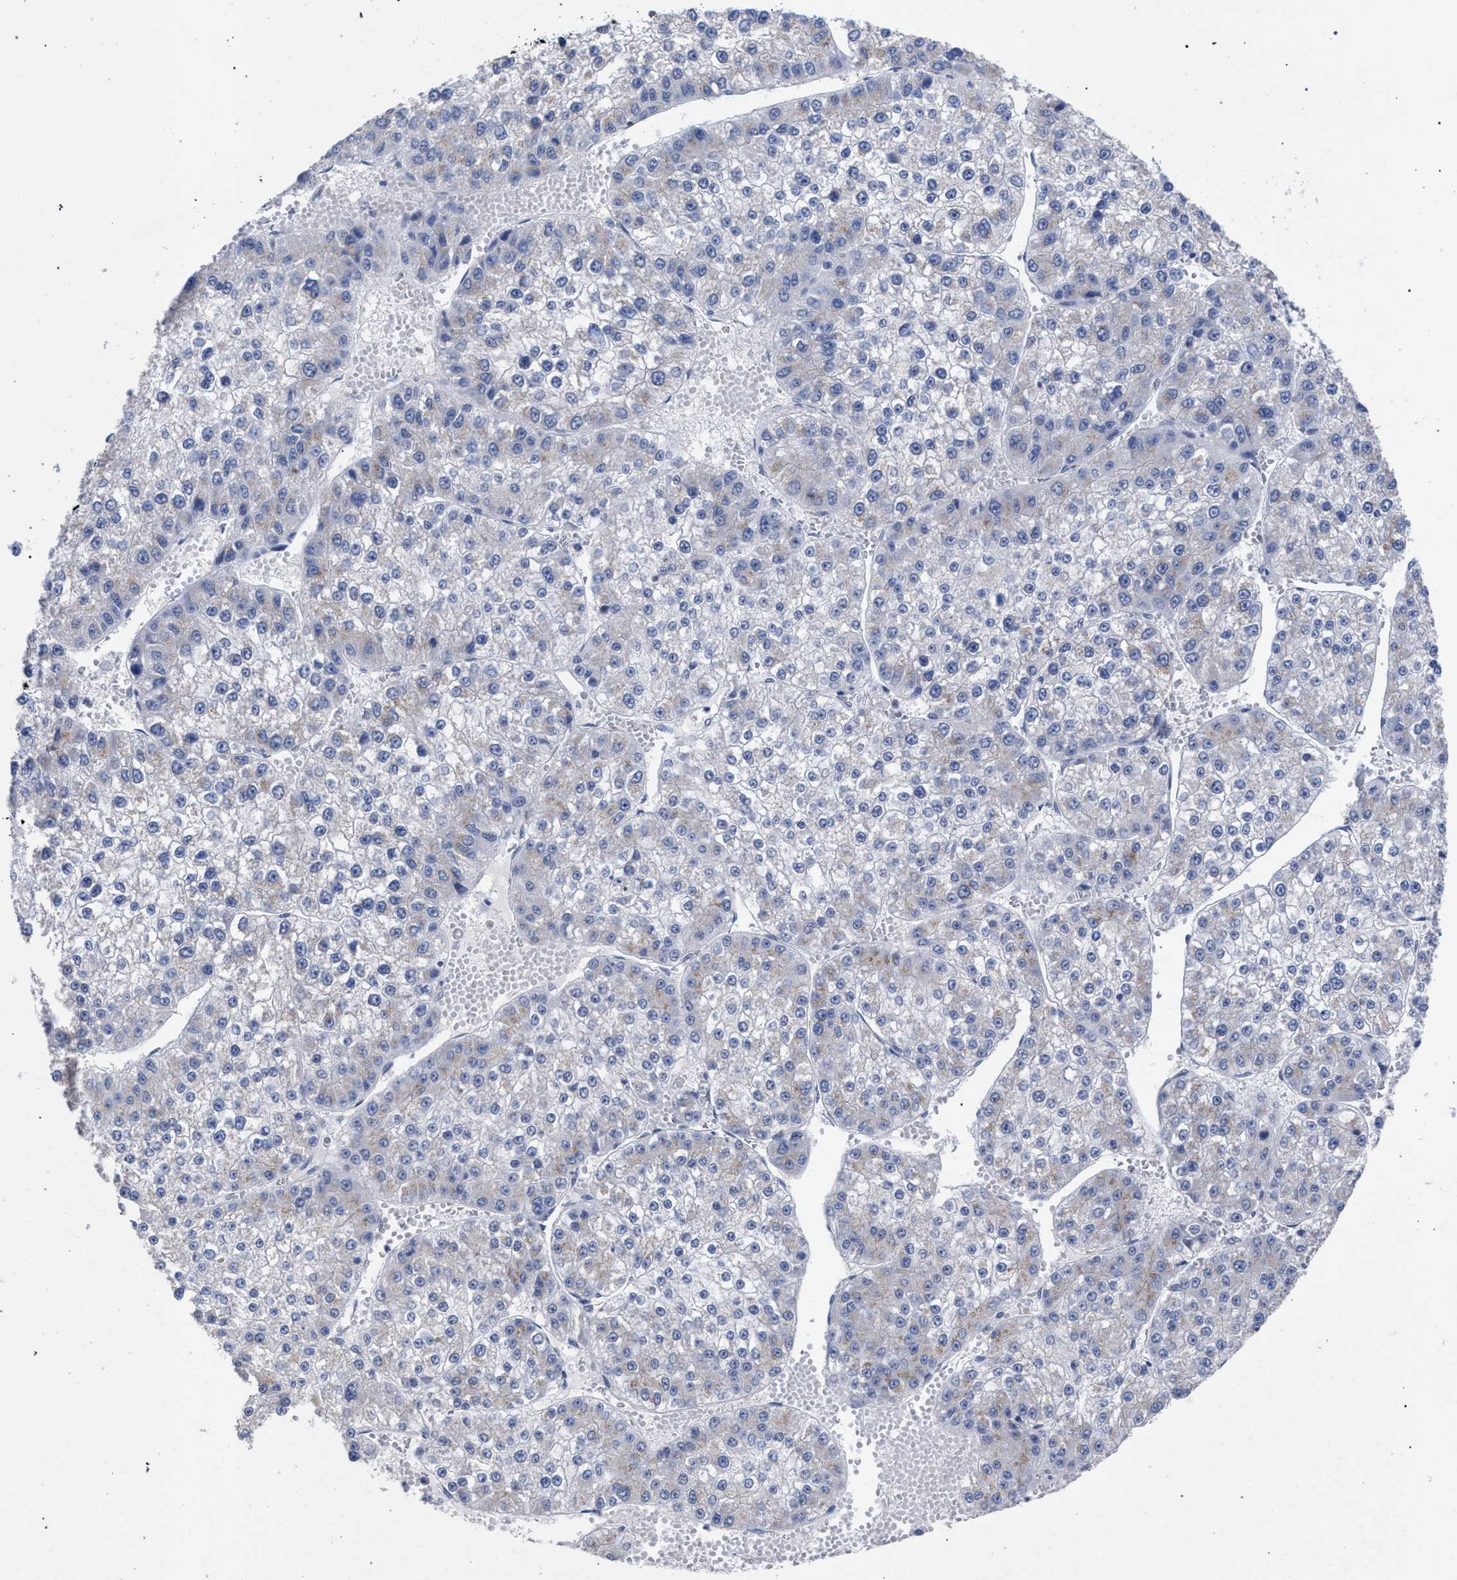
{"staining": {"intensity": "negative", "quantity": "none", "location": "none"}, "tissue": "liver cancer", "cell_type": "Tumor cells", "image_type": "cancer", "snomed": [{"axis": "morphology", "description": "Carcinoma, Hepatocellular, NOS"}, {"axis": "topography", "description": "Liver"}], "caption": "Image shows no significant protein expression in tumor cells of liver cancer.", "gene": "GOLGA2", "patient": {"sex": "female", "age": 73}}